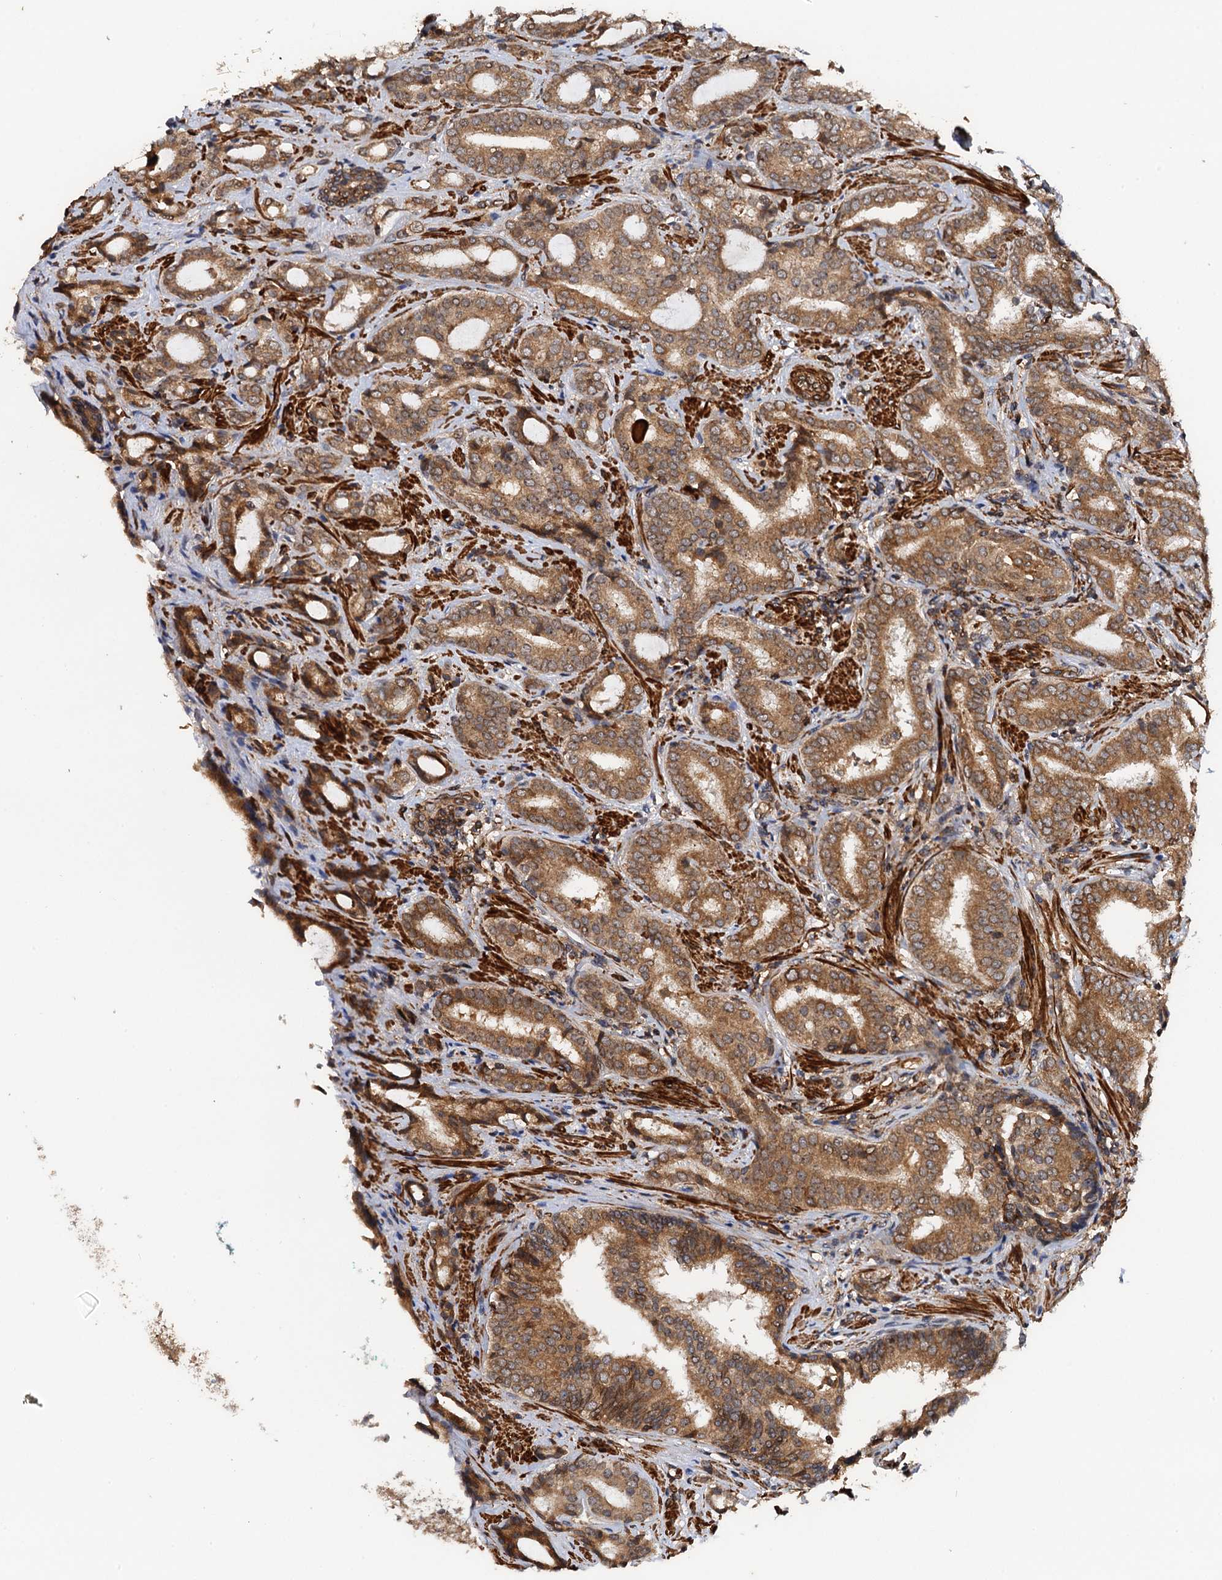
{"staining": {"intensity": "moderate", "quantity": ">75%", "location": "cytoplasmic/membranous"}, "tissue": "prostate cancer", "cell_type": "Tumor cells", "image_type": "cancer", "snomed": [{"axis": "morphology", "description": "Adenocarcinoma, High grade"}, {"axis": "topography", "description": "Prostate"}], "caption": "Immunohistochemical staining of human prostate cancer (adenocarcinoma (high-grade)) exhibits medium levels of moderate cytoplasmic/membranous positivity in approximately >75% of tumor cells.", "gene": "BORA", "patient": {"sex": "male", "age": 63}}